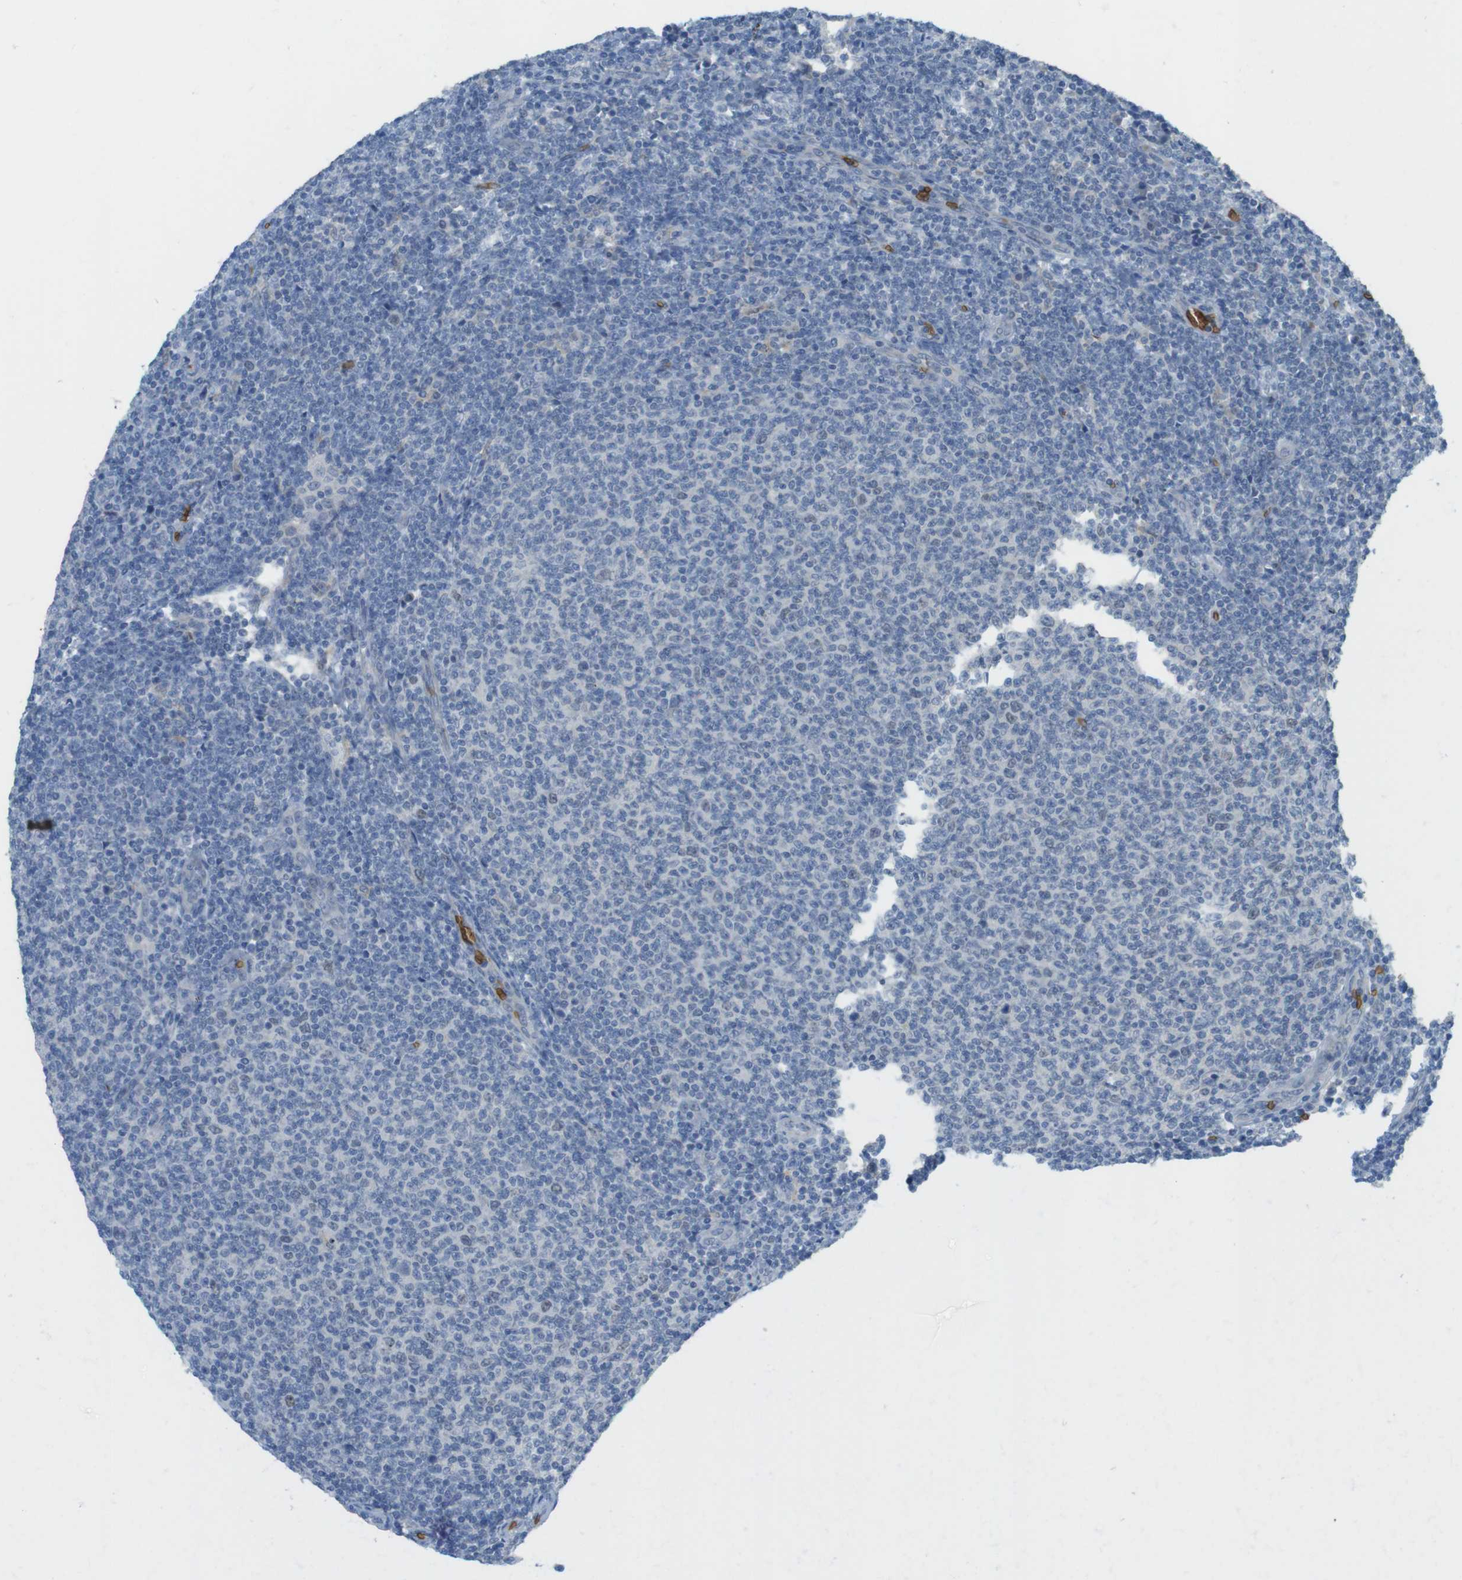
{"staining": {"intensity": "negative", "quantity": "none", "location": "none"}, "tissue": "lymphoma", "cell_type": "Tumor cells", "image_type": "cancer", "snomed": [{"axis": "morphology", "description": "Malignant lymphoma, non-Hodgkin's type, Low grade"}, {"axis": "topography", "description": "Lymph node"}], "caption": "This is a photomicrograph of IHC staining of lymphoma, which shows no positivity in tumor cells.", "gene": "GYPA", "patient": {"sex": "male", "age": 66}}